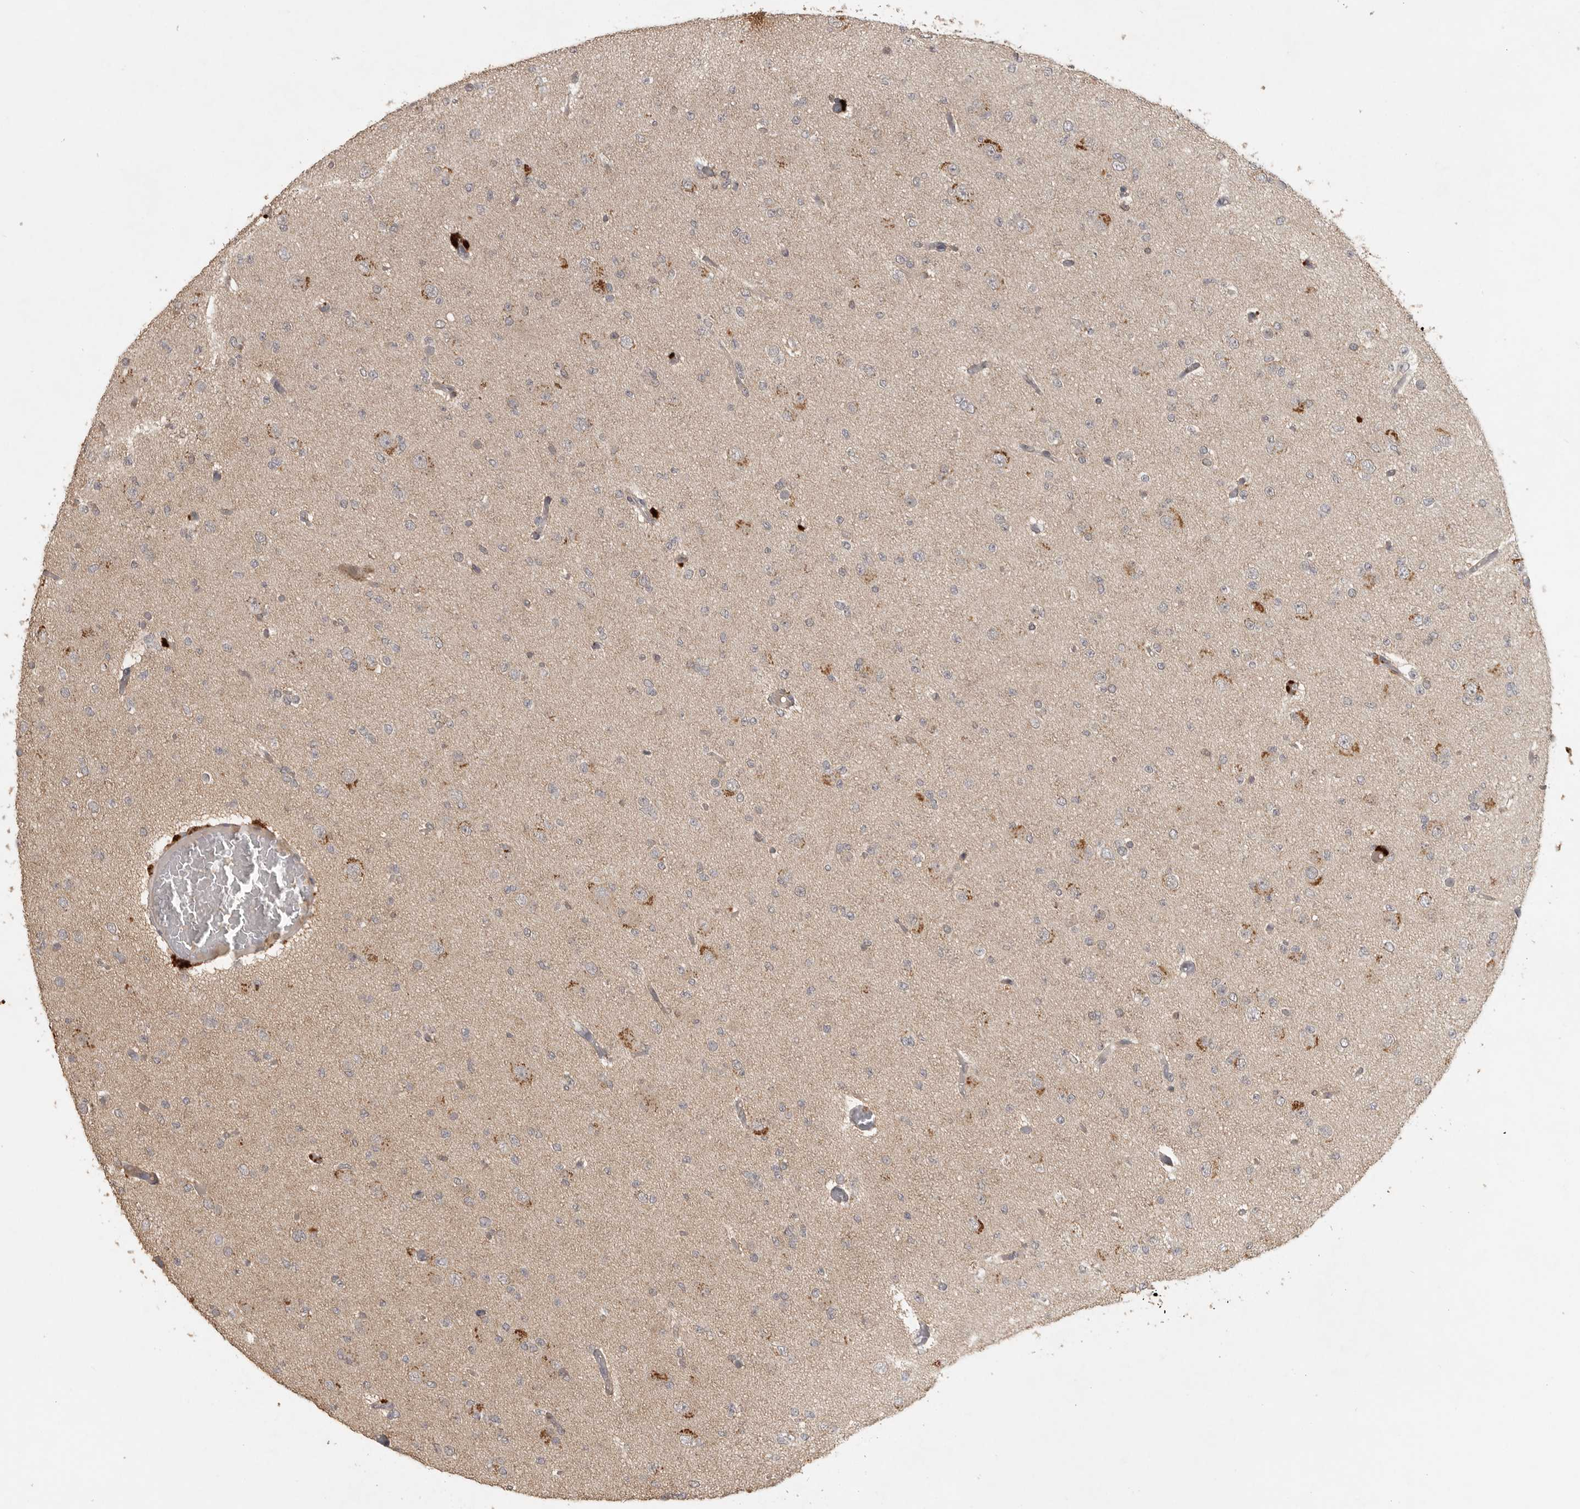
{"staining": {"intensity": "weak", "quantity": "25%-75%", "location": "cytoplasmic/membranous"}, "tissue": "glioma", "cell_type": "Tumor cells", "image_type": "cancer", "snomed": [{"axis": "morphology", "description": "Glioma, malignant, Low grade"}, {"axis": "topography", "description": "Brain"}], "caption": "Approximately 25%-75% of tumor cells in malignant glioma (low-grade) show weak cytoplasmic/membranous protein staining as visualized by brown immunohistochemical staining.", "gene": "ADAMTS4", "patient": {"sex": "female", "age": 22}}